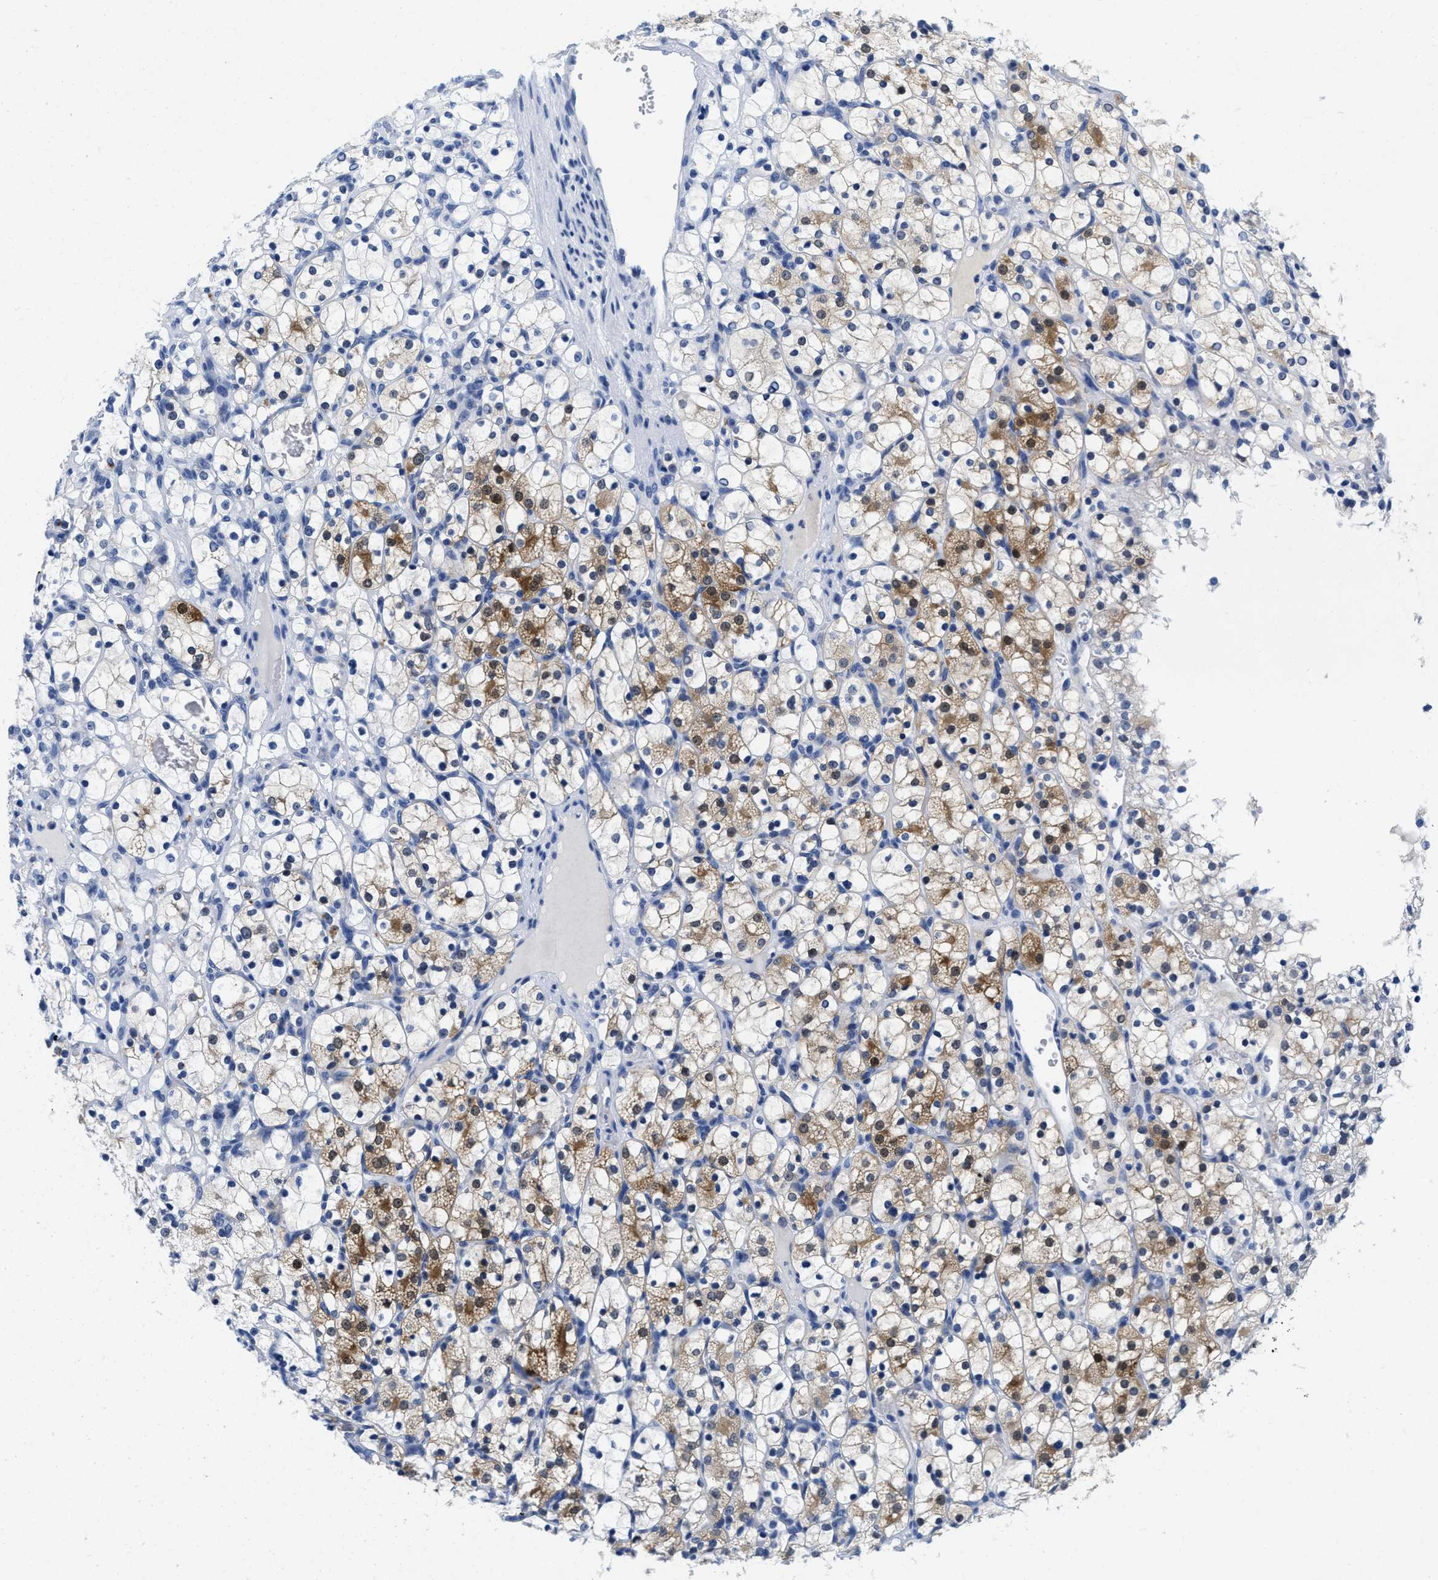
{"staining": {"intensity": "moderate", "quantity": "<25%", "location": "cytoplasmic/membranous,nuclear"}, "tissue": "renal cancer", "cell_type": "Tumor cells", "image_type": "cancer", "snomed": [{"axis": "morphology", "description": "Adenocarcinoma, NOS"}, {"axis": "topography", "description": "Kidney"}], "caption": "About <25% of tumor cells in human adenocarcinoma (renal) show moderate cytoplasmic/membranous and nuclear protein staining as visualized by brown immunohistochemical staining.", "gene": "TTC3", "patient": {"sex": "female", "age": 69}}